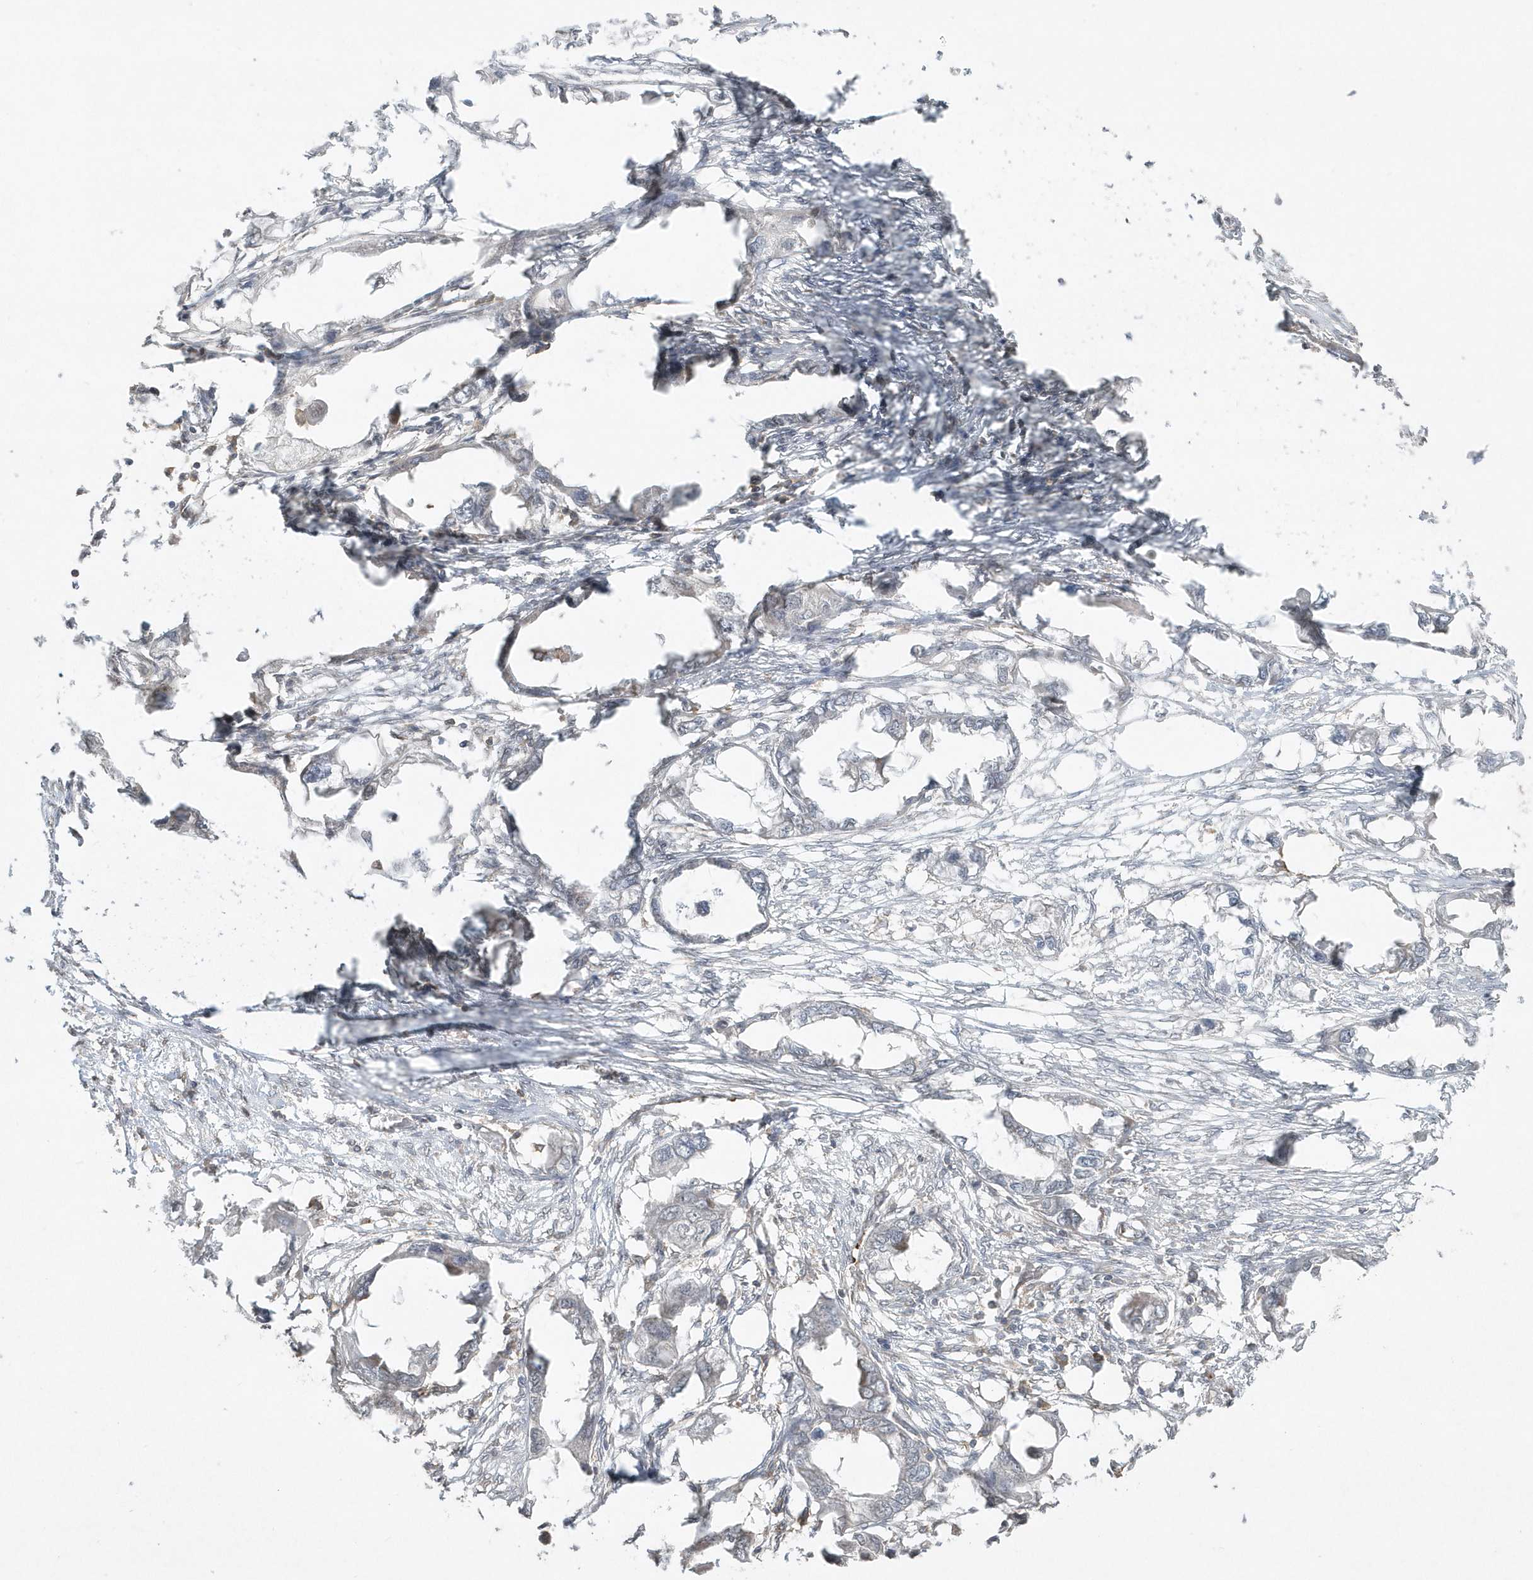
{"staining": {"intensity": "negative", "quantity": "none", "location": "none"}, "tissue": "endometrial cancer", "cell_type": "Tumor cells", "image_type": "cancer", "snomed": [{"axis": "morphology", "description": "Adenocarcinoma, NOS"}, {"axis": "morphology", "description": "Adenocarcinoma, metastatic, NOS"}, {"axis": "topography", "description": "Adipose tissue"}, {"axis": "topography", "description": "Endometrium"}], "caption": "A photomicrograph of adenocarcinoma (endometrial) stained for a protein reveals no brown staining in tumor cells.", "gene": "BSN", "patient": {"sex": "female", "age": 67}}